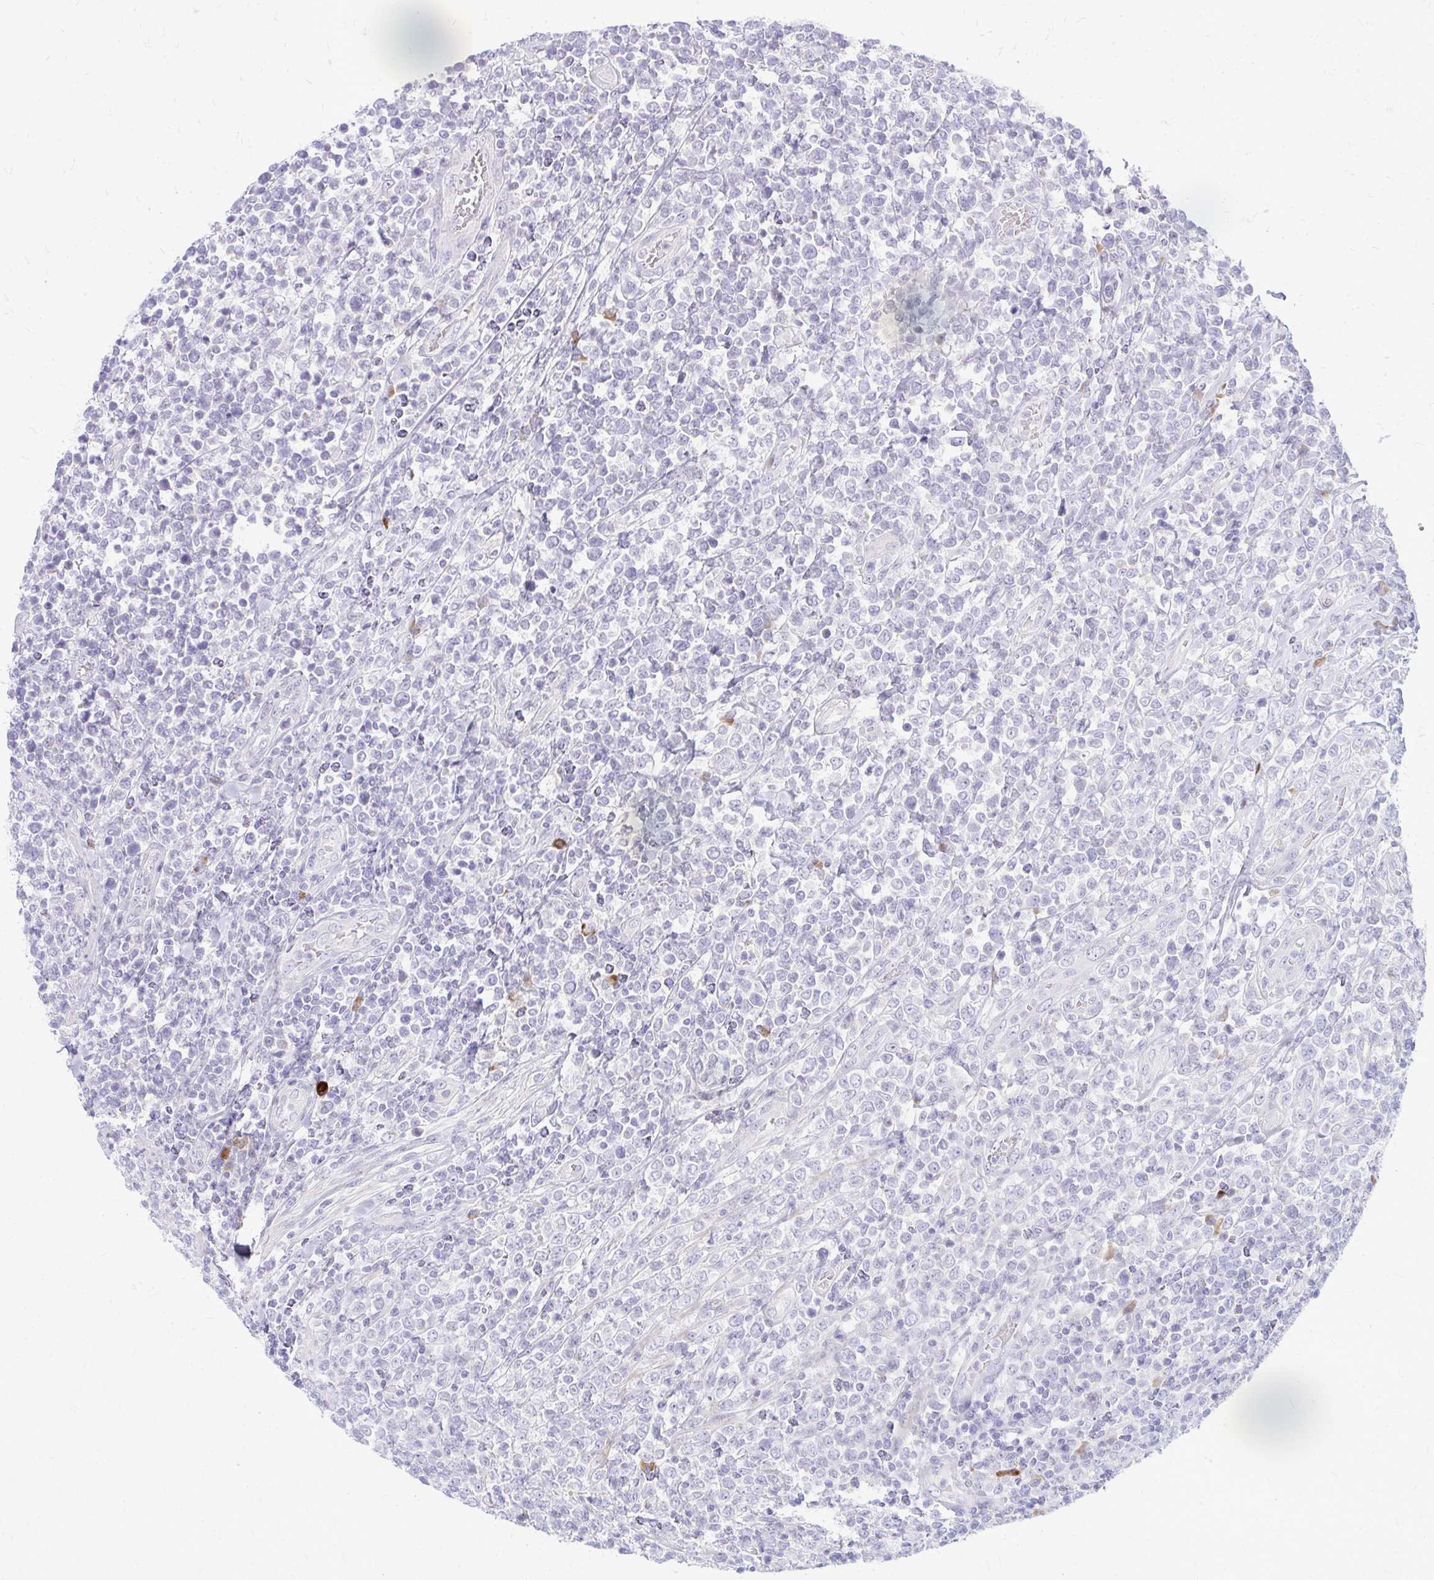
{"staining": {"intensity": "negative", "quantity": "none", "location": "none"}, "tissue": "lymphoma", "cell_type": "Tumor cells", "image_type": "cancer", "snomed": [{"axis": "morphology", "description": "Malignant lymphoma, non-Hodgkin's type, High grade"}, {"axis": "topography", "description": "Soft tissue"}], "caption": "An image of human lymphoma is negative for staining in tumor cells. (Stains: DAB IHC with hematoxylin counter stain, Microscopy: brightfield microscopy at high magnification).", "gene": "TSPEAR", "patient": {"sex": "female", "age": 56}}